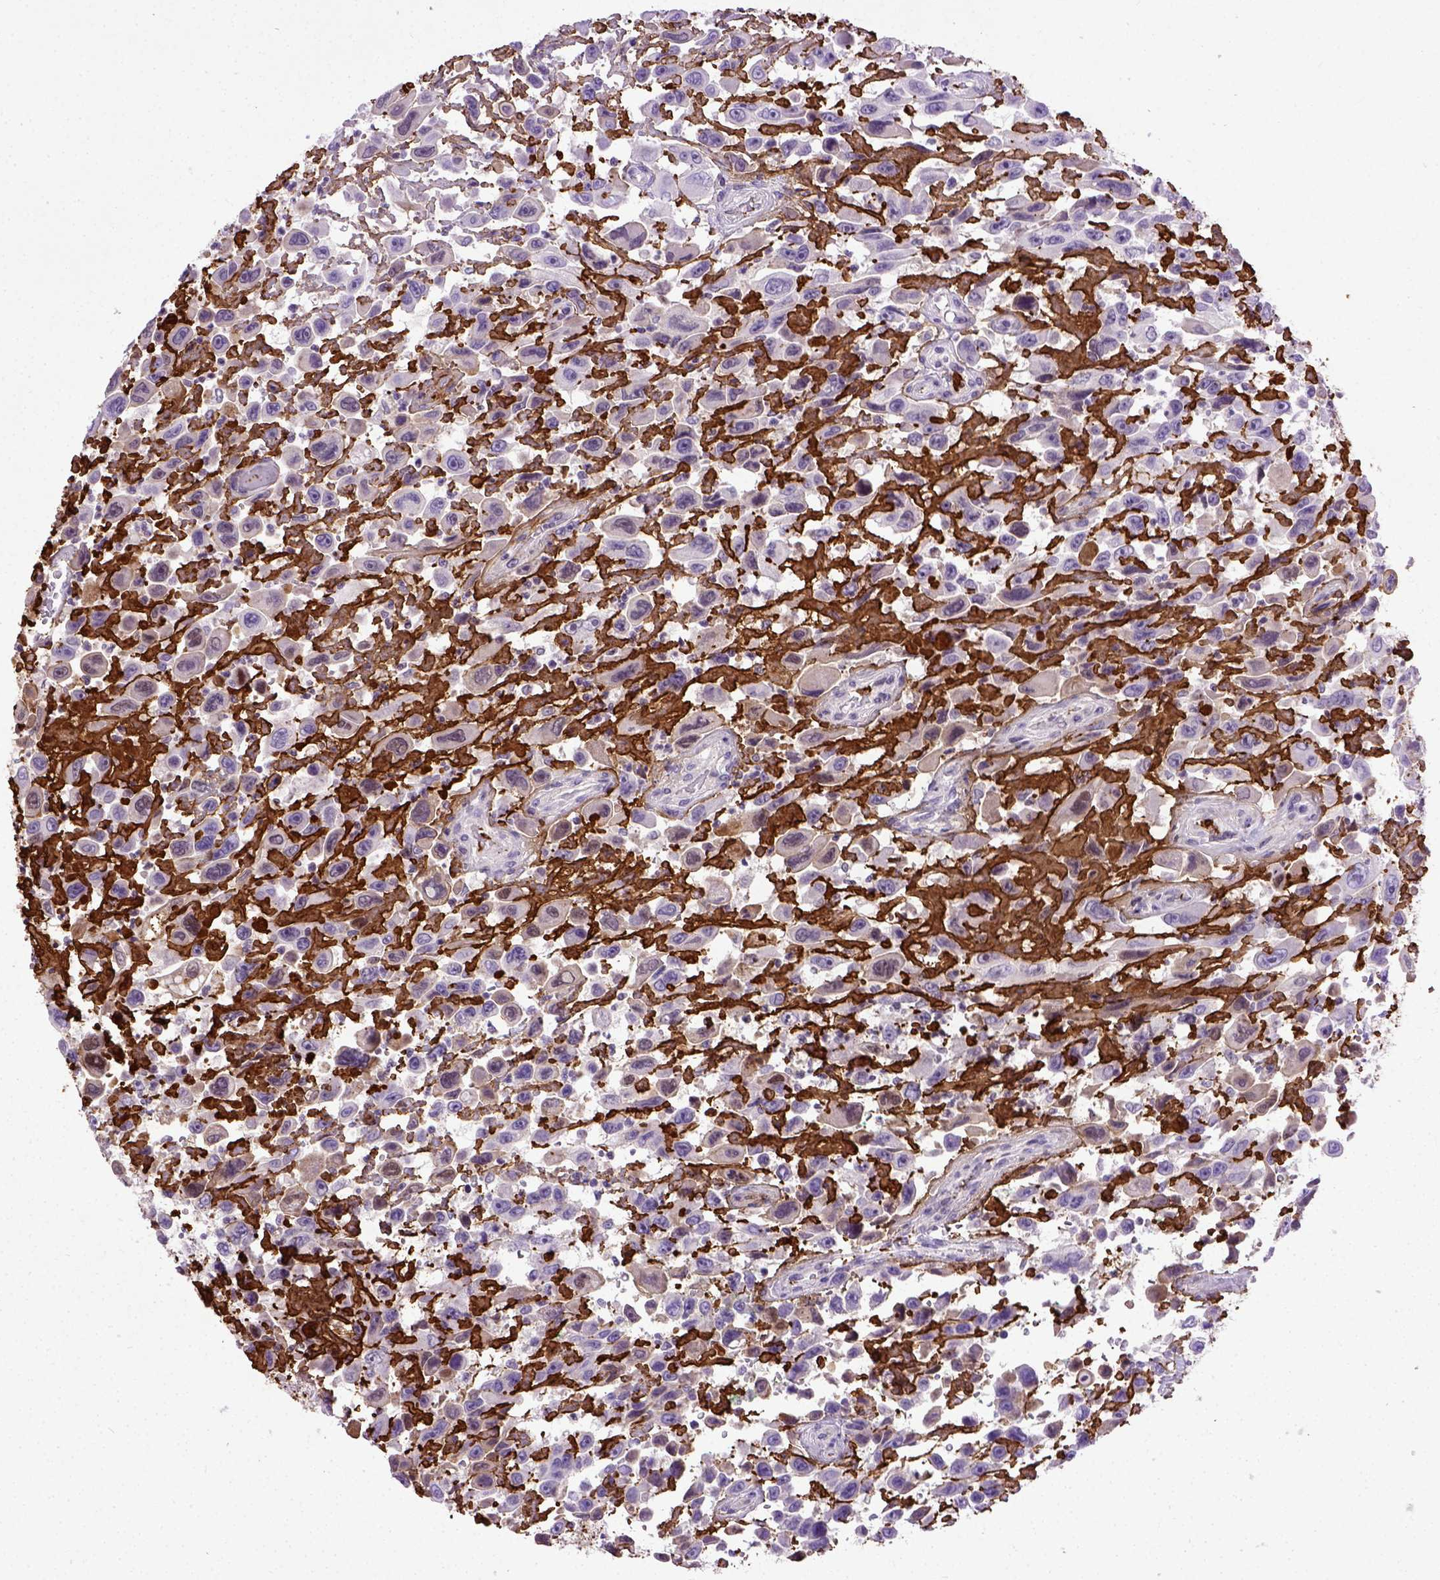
{"staining": {"intensity": "negative", "quantity": "none", "location": "none"}, "tissue": "urothelial cancer", "cell_type": "Tumor cells", "image_type": "cancer", "snomed": [{"axis": "morphology", "description": "Urothelial carcinoma, High grade"}, {"axis": "topography", "description": "Urinary bladder"}], "caption": "This is a image of immunohistochemistry (IHC) staining of high-grade urothelial carcinoma, which shows no positivity in tumor cells. Brightfield microscopy of immunohistochemistry (IHC) stained with DAB (brown) and hematoxylin (blue), captured at high magnification.", "gene": "ADAMTS8", "patient": {"sex": "male", "age": 53}}